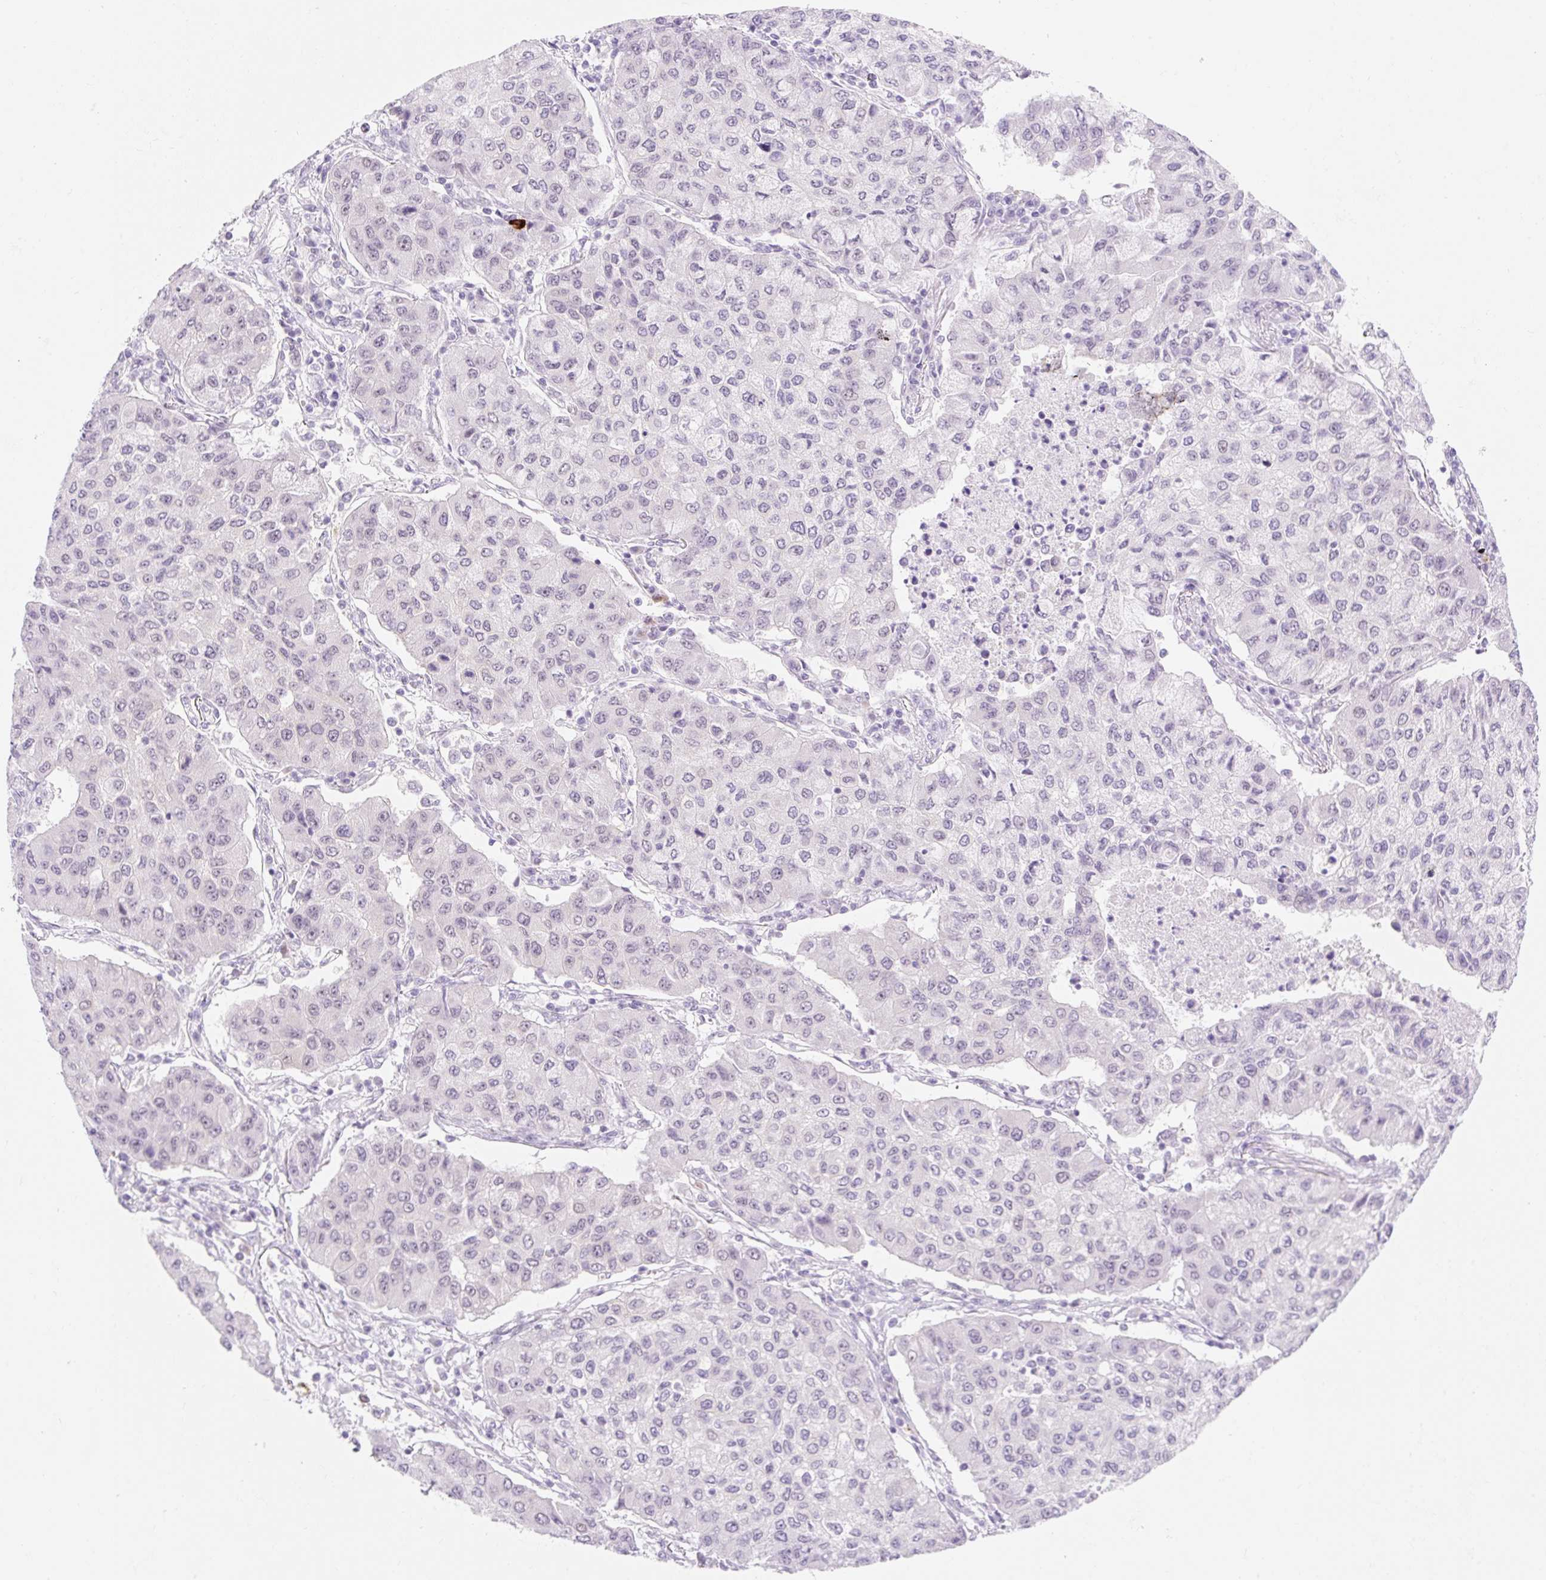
{"staining": {"intensity": "negative", "quantity": "none", "location": "none"}, "tissue": "lung cancer", "cell_type": "Tumor cells", "image_type": "cancer", "snomed": [{"axis": "morphology", "description": "Squamous cell carcinoma, NOS"}, {"axis": "topography", "description": "Lung"}], "caption": "This image is of squamous cell carcinoma (lung) stained with immunohistochemistry (IHC) to label a protein in brown with the nuclei are counter-stained blue. There is no expression in tumor cells.", "gene": "H2BW1", "patient": {"sex": "male", "age": 74}}